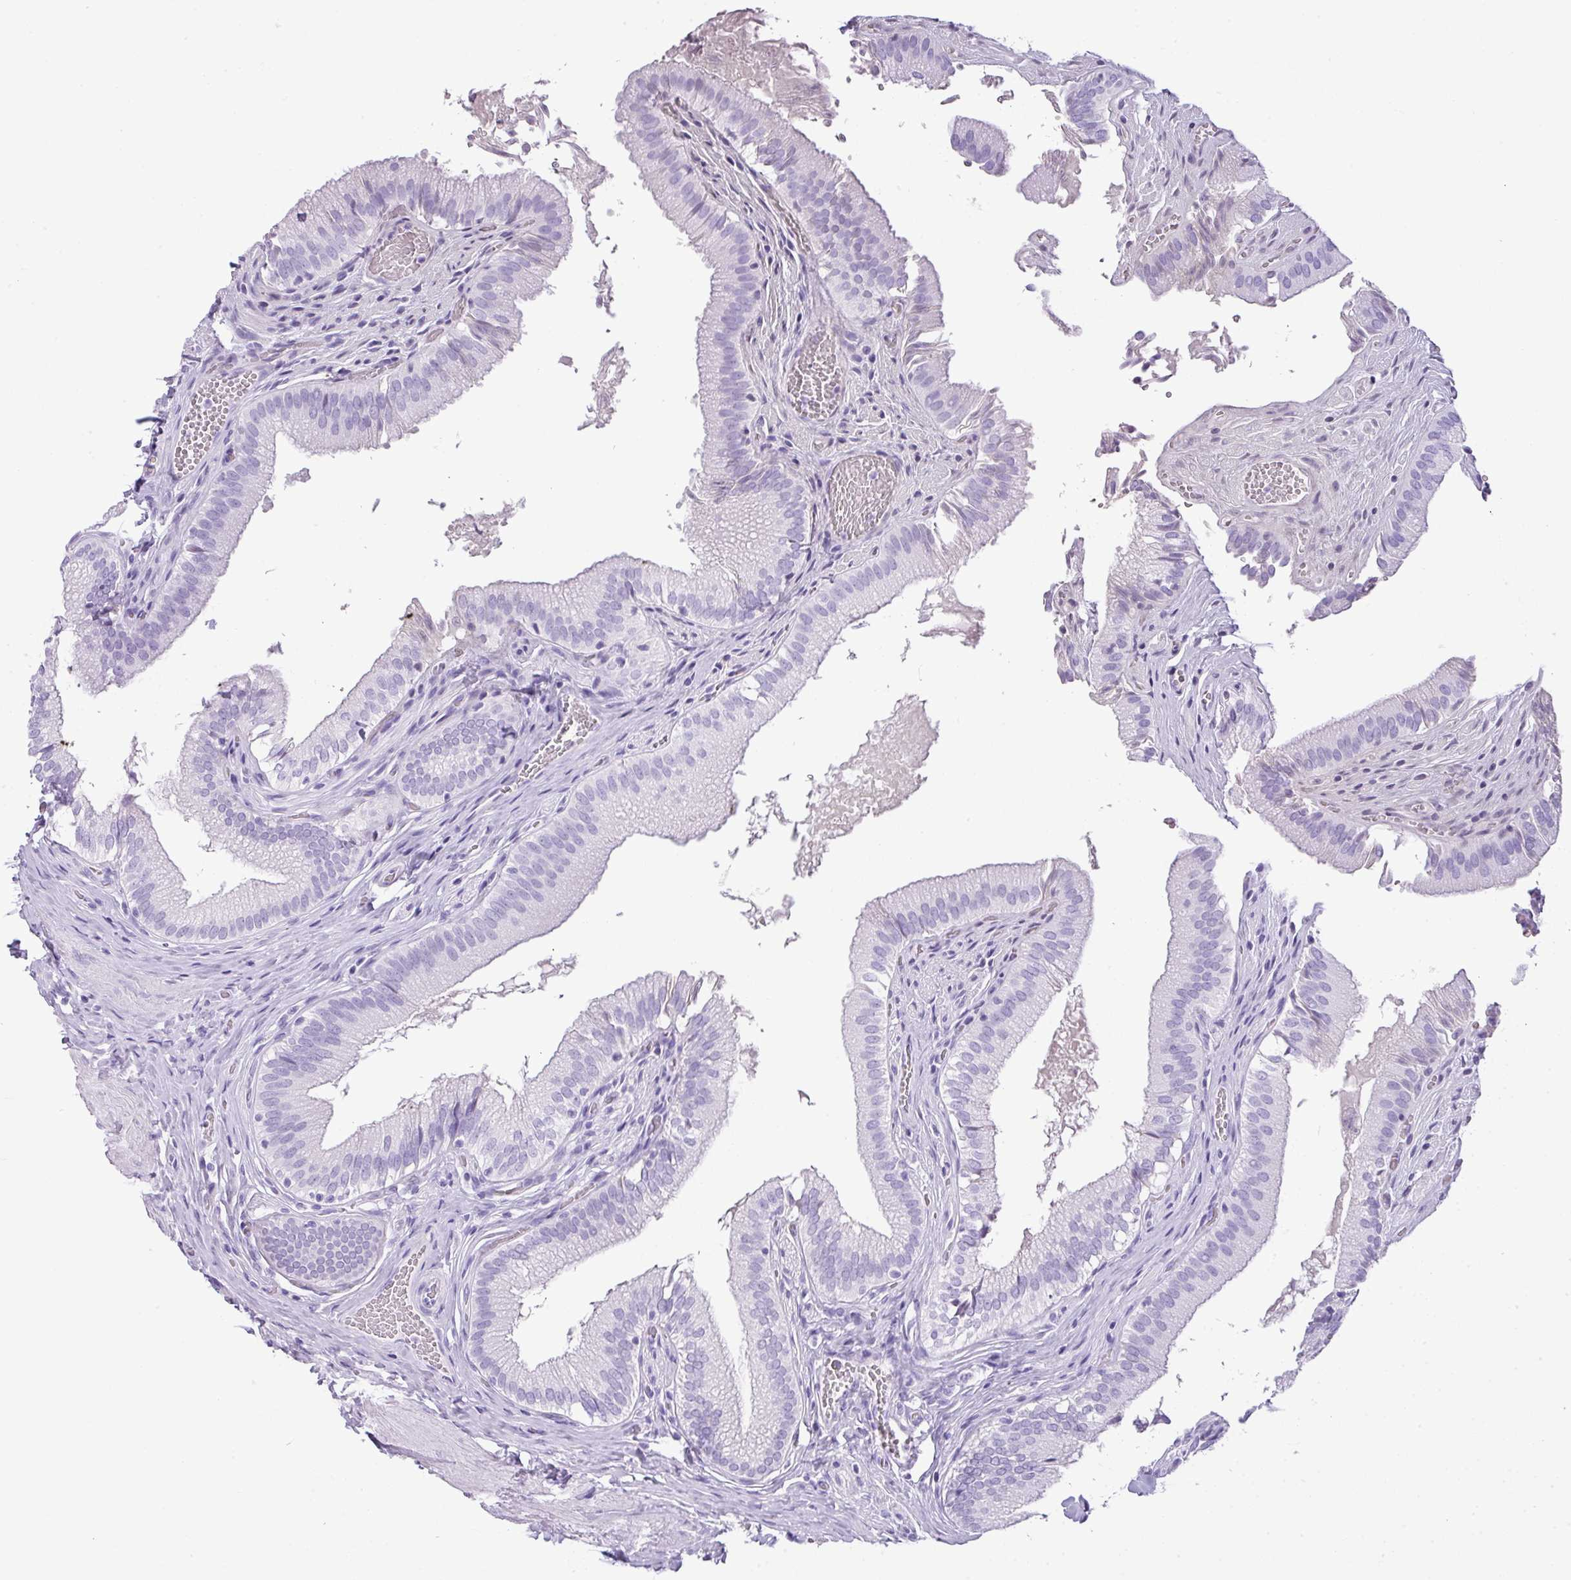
{"staining": {"intensity": "negative", "quantity": "none", "location": "none"}, "tissue": "gallbladder", "cell_type": "Glandular cells", "image_type": "normal", "snomed": [{"axis": "morphology", "description": "Normal tissue, NOS"}, {"axis": "topography", "description": "Gallbladder"}, {"axis": "topography", "description": "Peripheral nerve tissue"}], "caption": "Immunohistochemistry of benign human gallbladder exhibits no expression in glandular cells.", "gene": "TNP1", "patient": {"sex": "male", "age": 17}}